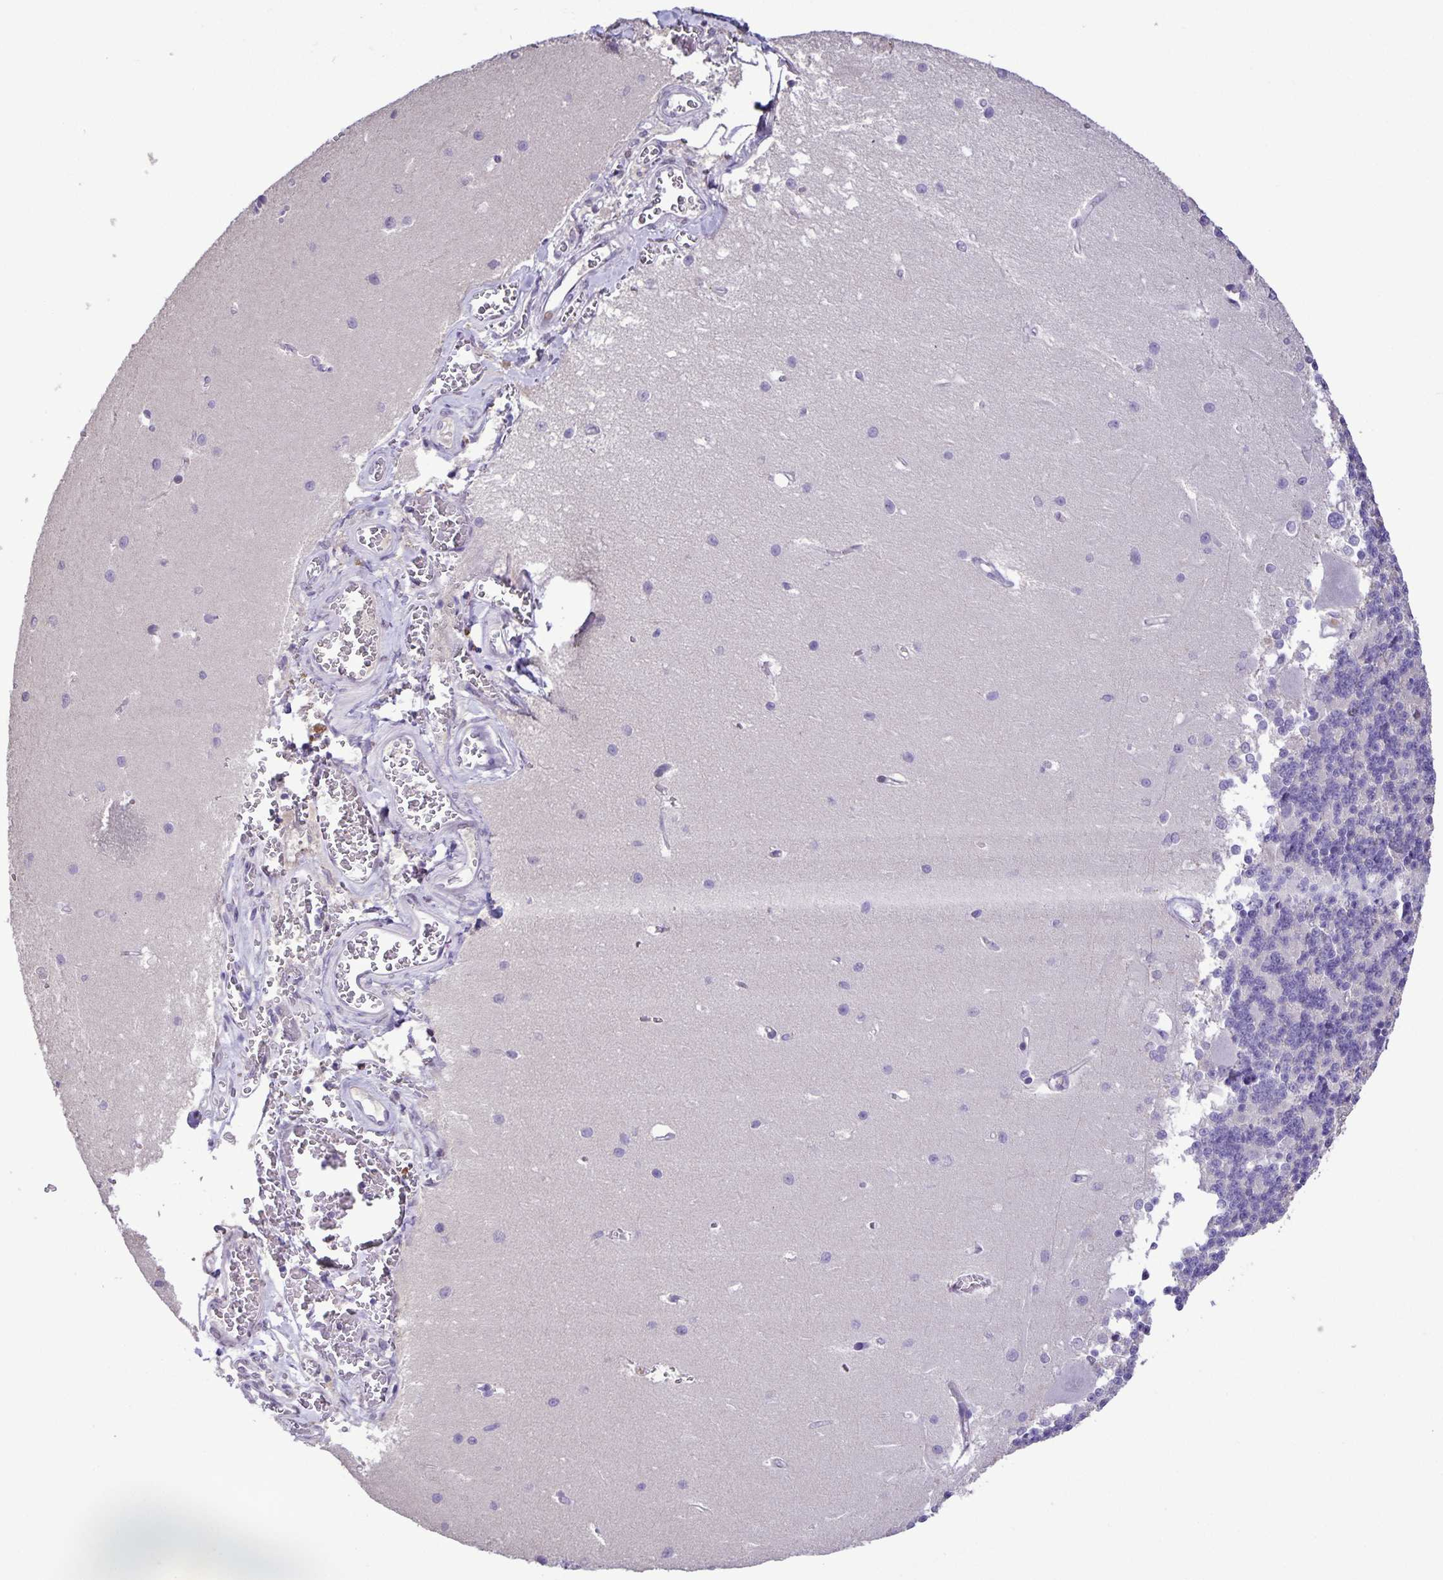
{"staining": {"intensity": "negative", "quantity": "none", "location": "none"}, "tissue": "cerebellum", "cell_type": "Cells in granular layer", "image_type": "normal", "snomed": [{"axis": "morphology", "description": "Normal tissue, NOS"}, {"axis": "topography", "description": "Cerebellum"}], "caption": "Immunohistochemical staining of unremarkable human cerebellum demonstrates no significant positivity in cells in granular layer.", "gene": "ONECUT2", "patient": {"sex": "male", "age": 37}}